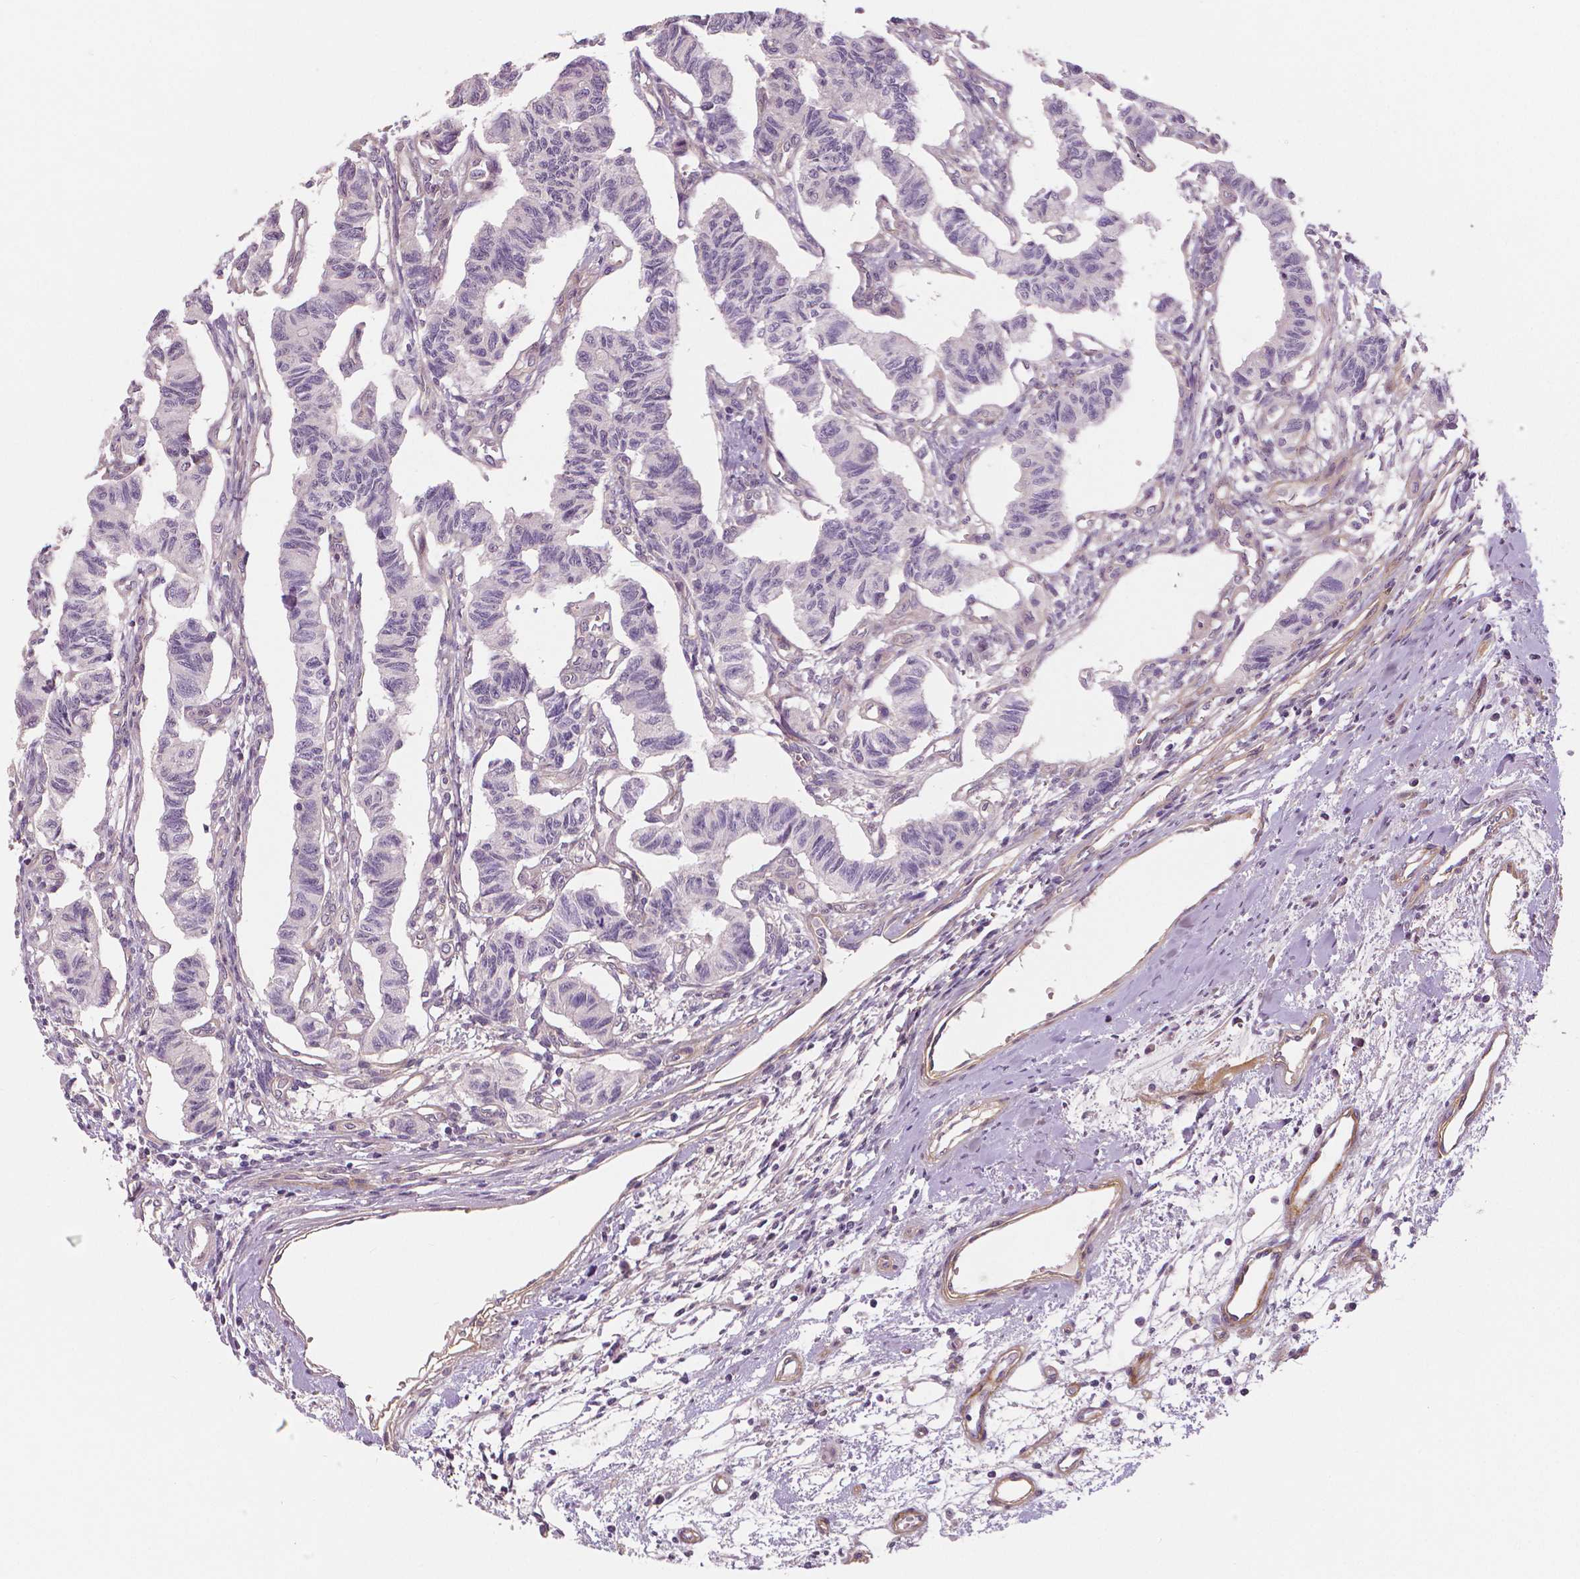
{"staining": {"intensity": "negative", "quantity": "none", "location": "none"}, "tissue": "carcinoid", "cell_type": "Tumor cells", "image_type": "cancer", "snomed": [{"axis": "morphology", "description": "Carcinoid, malignant, NOS"}, {"axis": "topography", "description": "Kidney"}], "caption": "The photomicrograph demonstrates no staining of tumor cells in carcinoid.", "gene": "FLT1", "patient": {"sex": "female", "age": 41}}